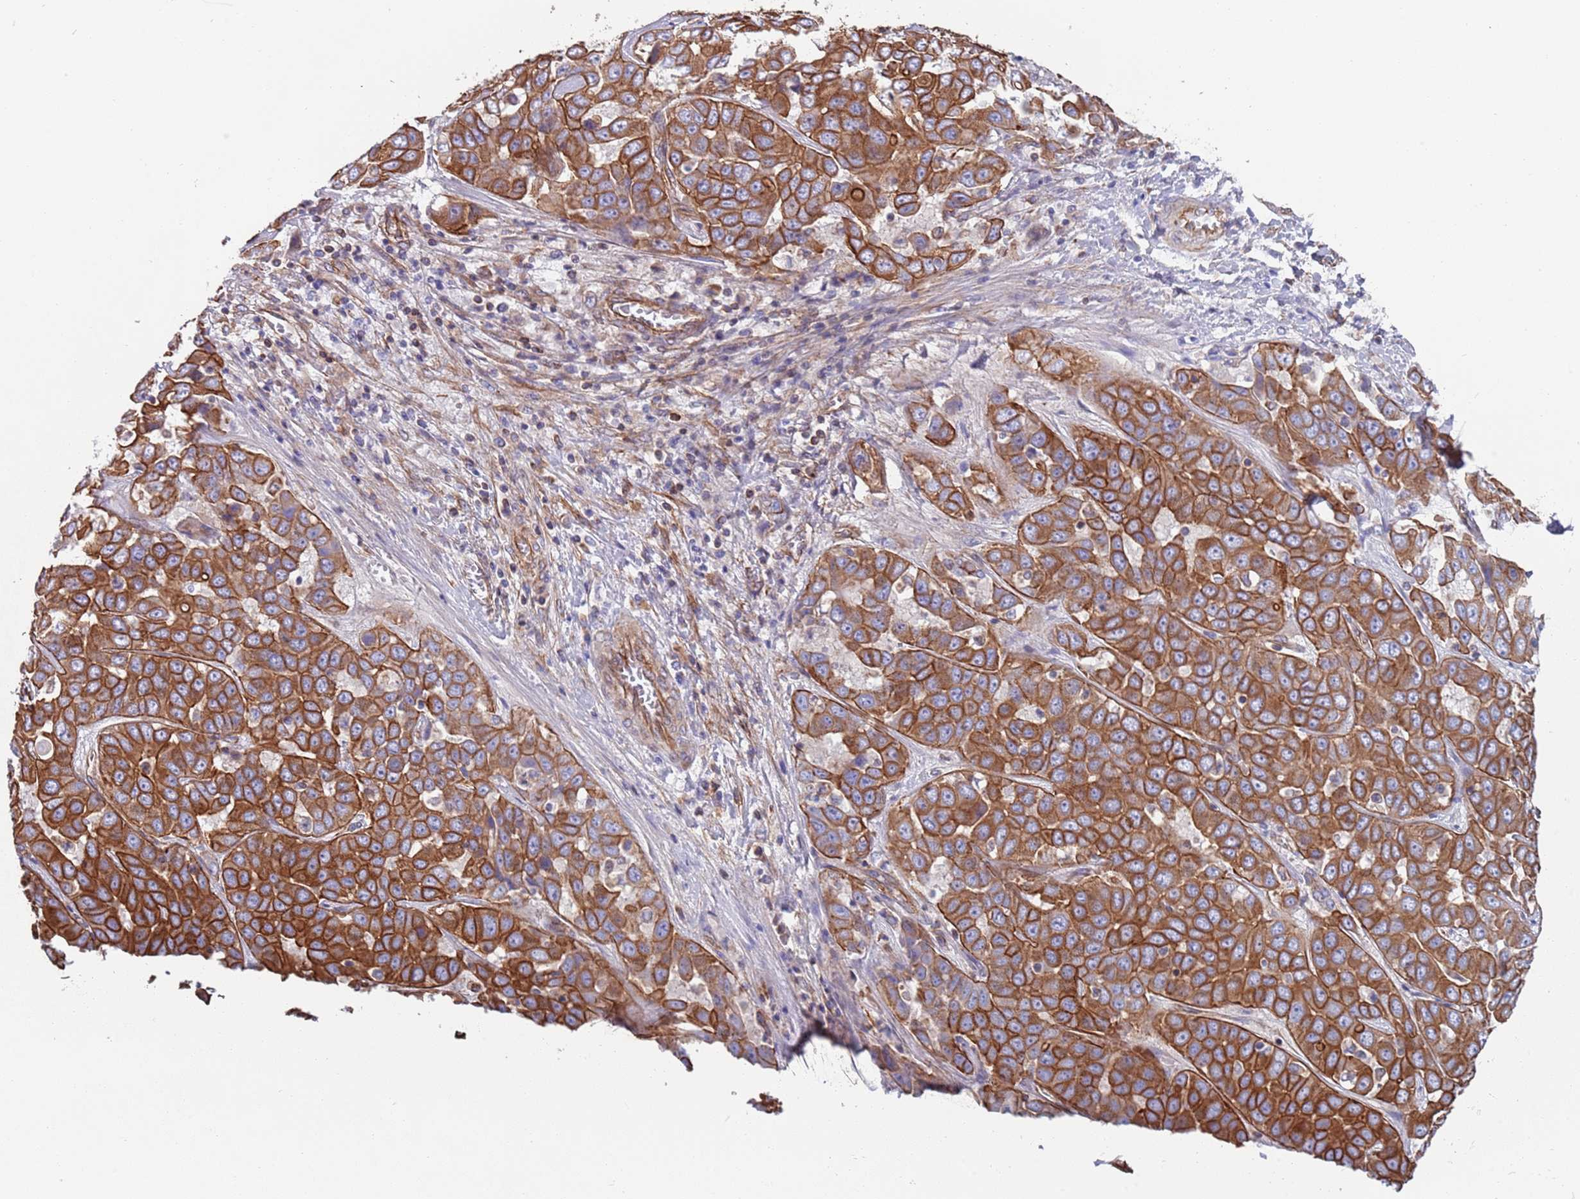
{"staining": {"intensity": "strong", "quantity": ">75%", "location": "cytoplasmic/membranous"}, "tissue": "liver cancer", "cell_type": "Tumor cells", "image_type": "cancer", "snomed": [{"axis": "morphology", "description": "Cholangiocarcinoma"}, {"axis": "topography", "description": "Liver"}], "caption": "Immunohistochemical staining of human liver cholangiocarcinoma exhibits strong cytoplasmic/membranous protein expression in about >75% of tumor cells.", "gene": "JAKMIP2", "patient": {"sex": "female", "age": 52}}